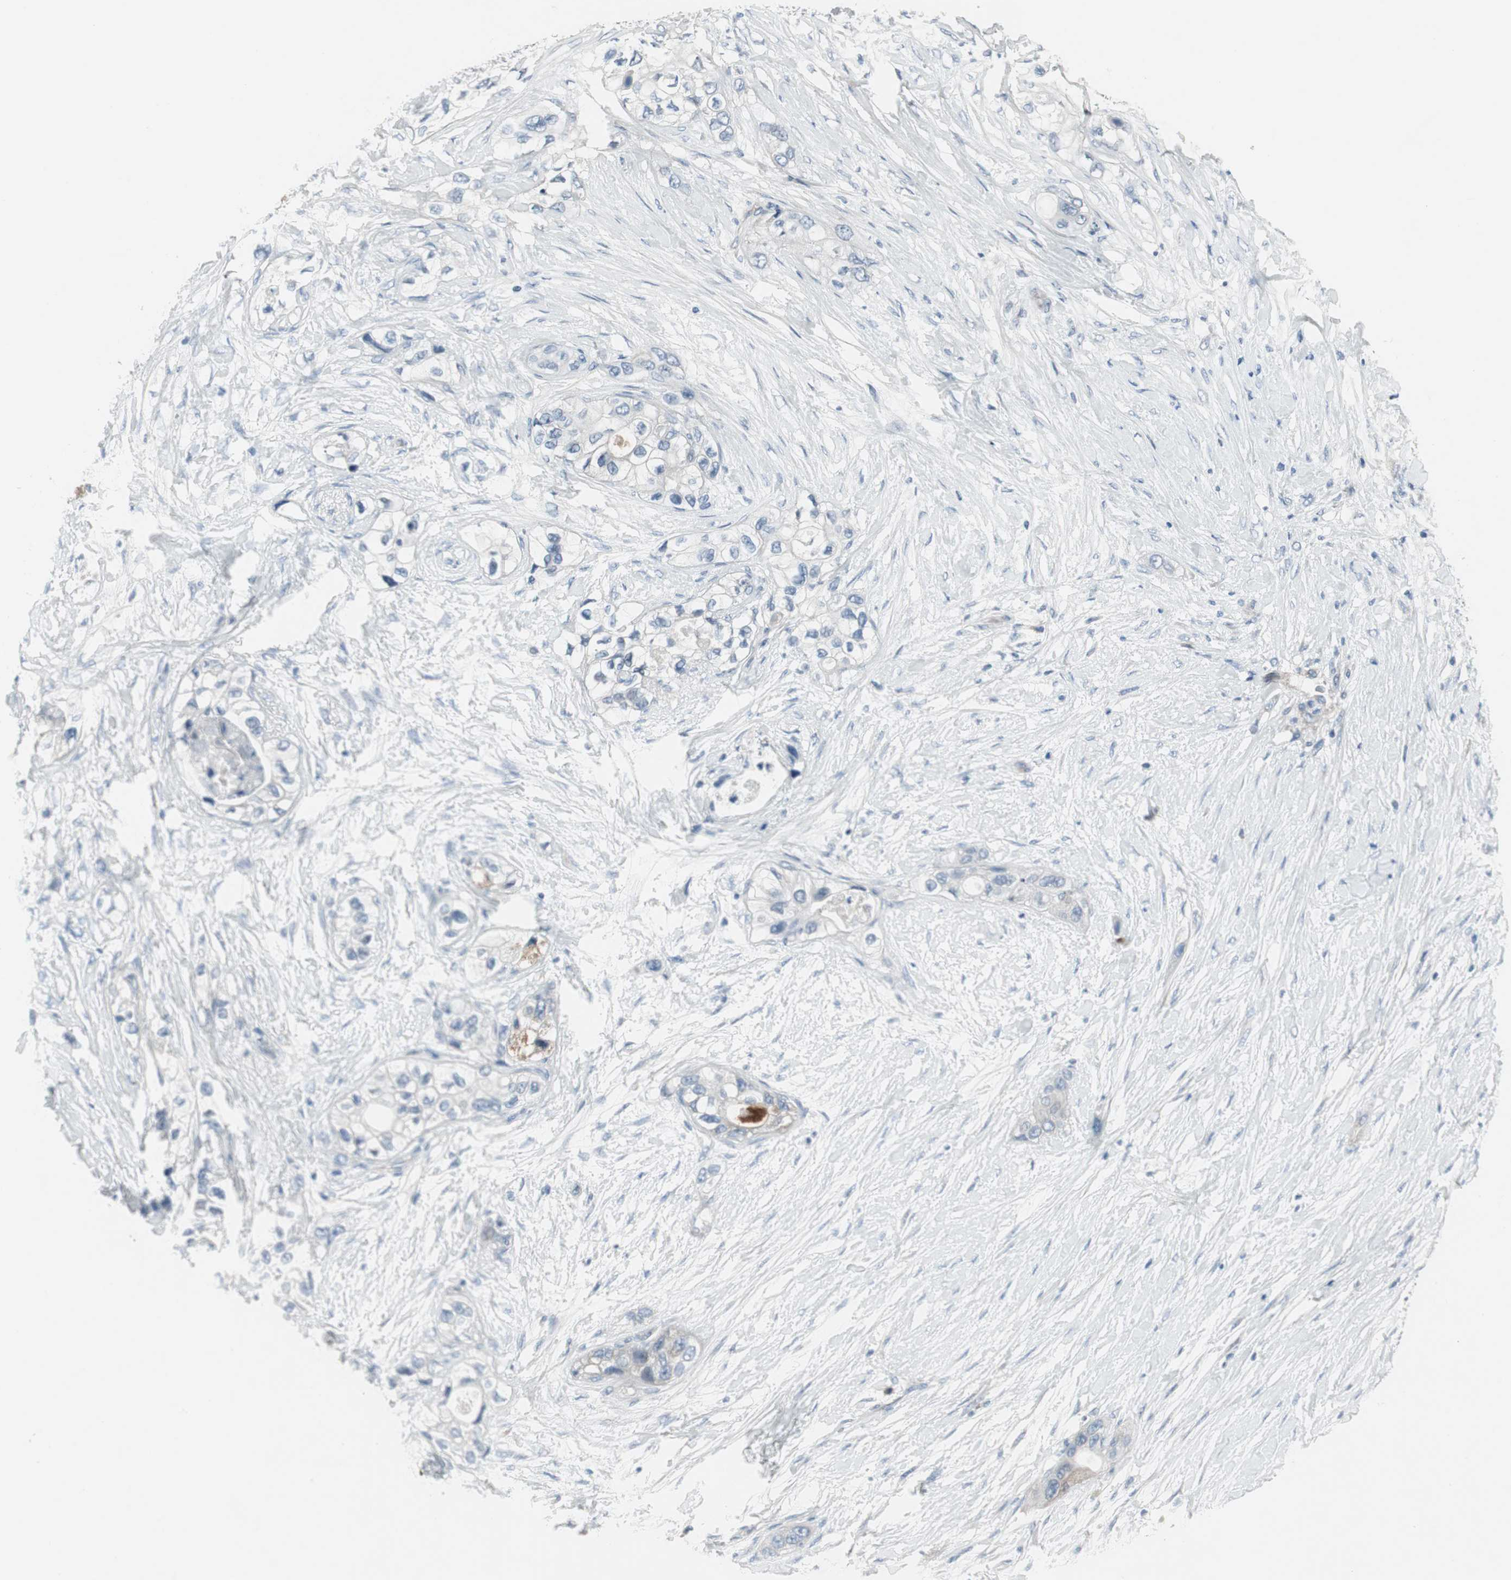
{"staining": {"intensity": "negative", "quantity": "none", "location": "none"}, "tissue": "pancreatic cancer", "cell_type": "Tumor cells", "image_type": "cancer", "snomed": [{"axis": "morphology", "description": "Adenocarcinoma, NOS"}, {"axis": "topography", "description": "Pancreas"}], "caption": "Immunohistochemical staining of pancreatic adenocarcinoma exhibits no significant staining in tumor cells. Nuclei are stained in blue.", "gene": "PIGR", "patient": {"sex": "female", "age": 70}}